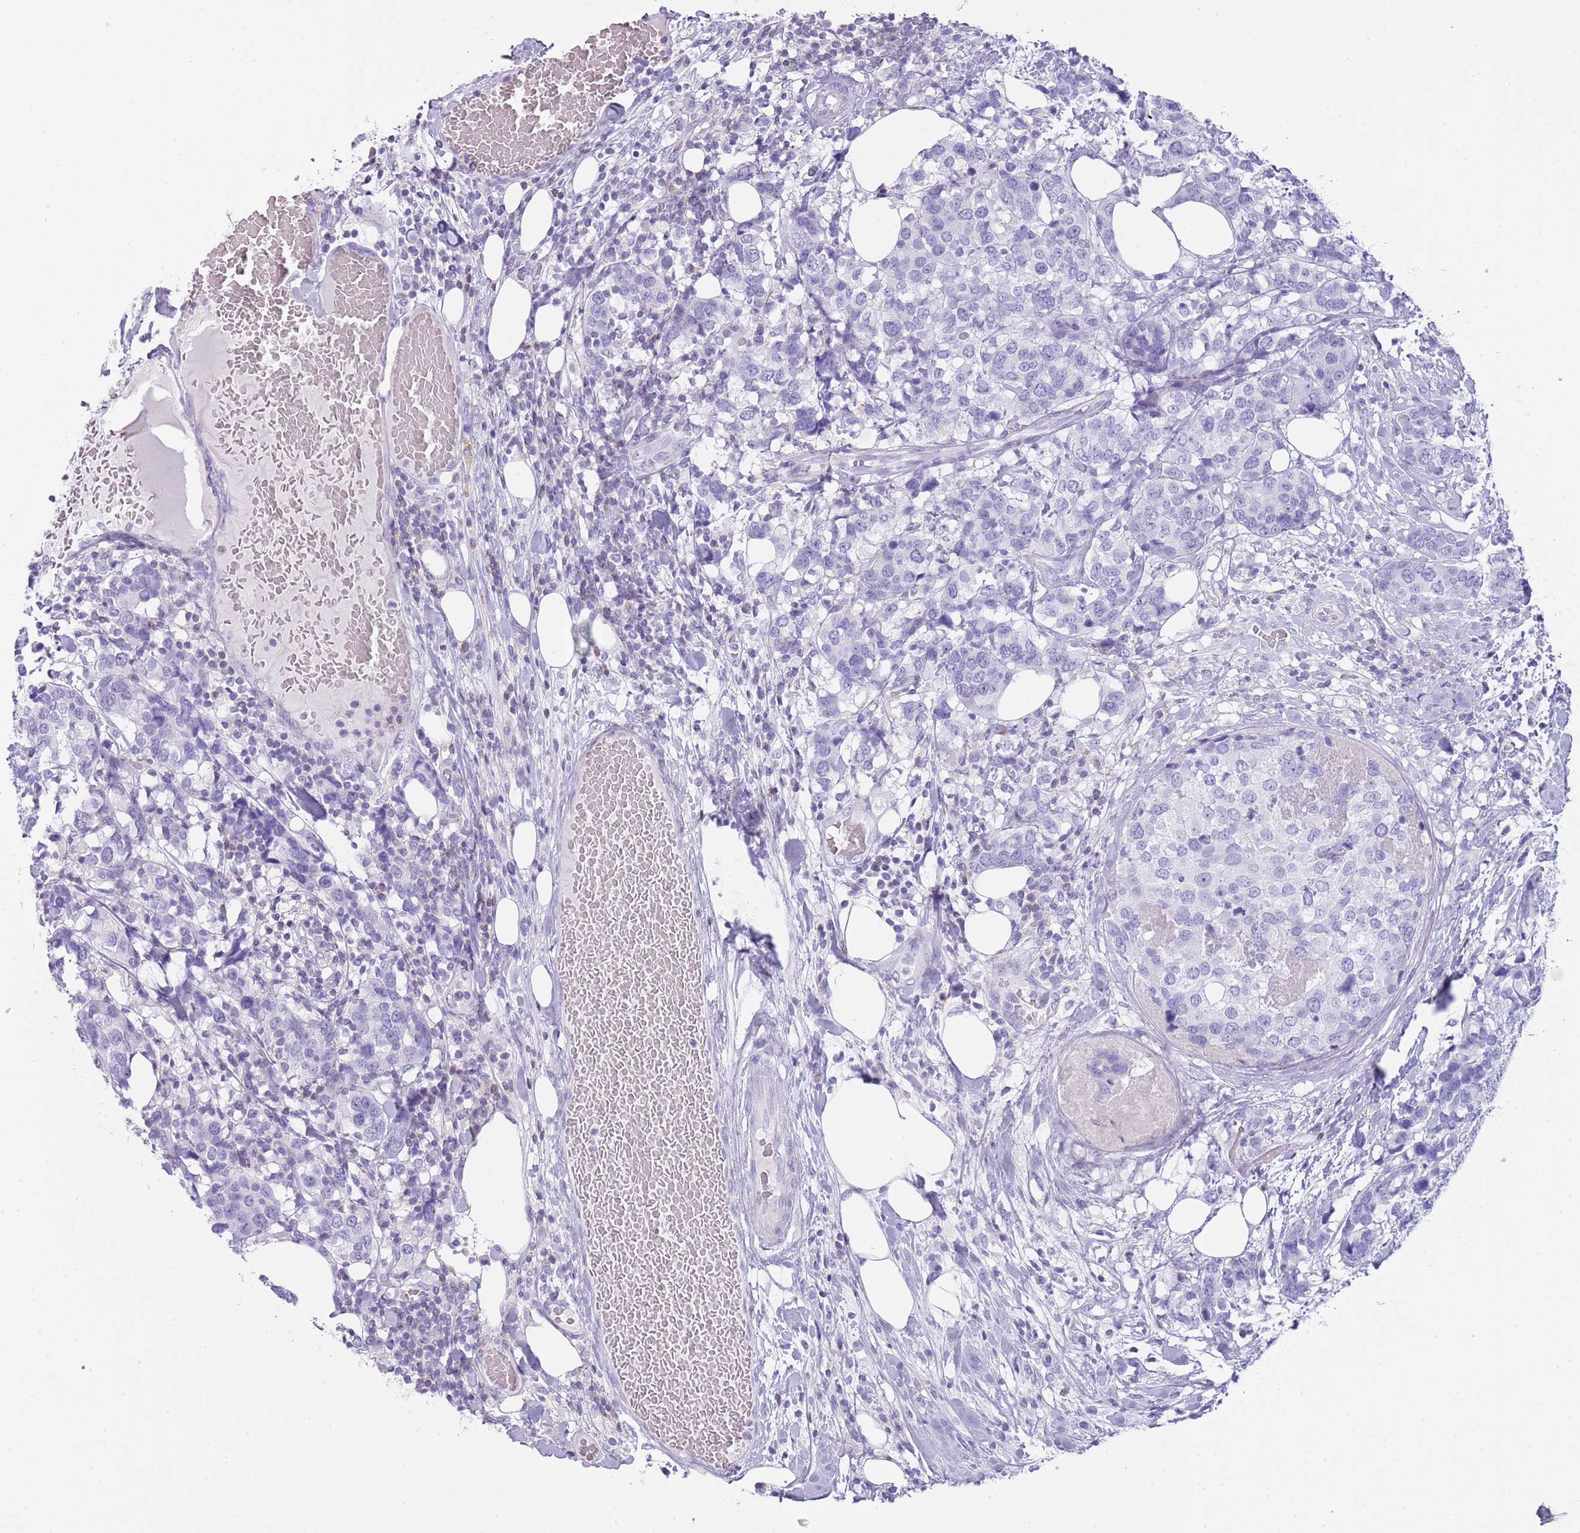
{"staining": {"intensity": "negative", "quantity": "none", "location": "none"}, "tissue": "breast cancer", "cell_type": "Tumor cells", "image_type": "cancer", "snomed": [{"axis": "morphology", "description": "Lobular carcinoma"}, {"axis": "topography", "description": "Breast"}], "caption": "Immunohistochemical staining of human breast cancer displays no significant positivity in tumor cells.", "gene": "NBPF20", "patient": {"sex": "female", "age": 59}}